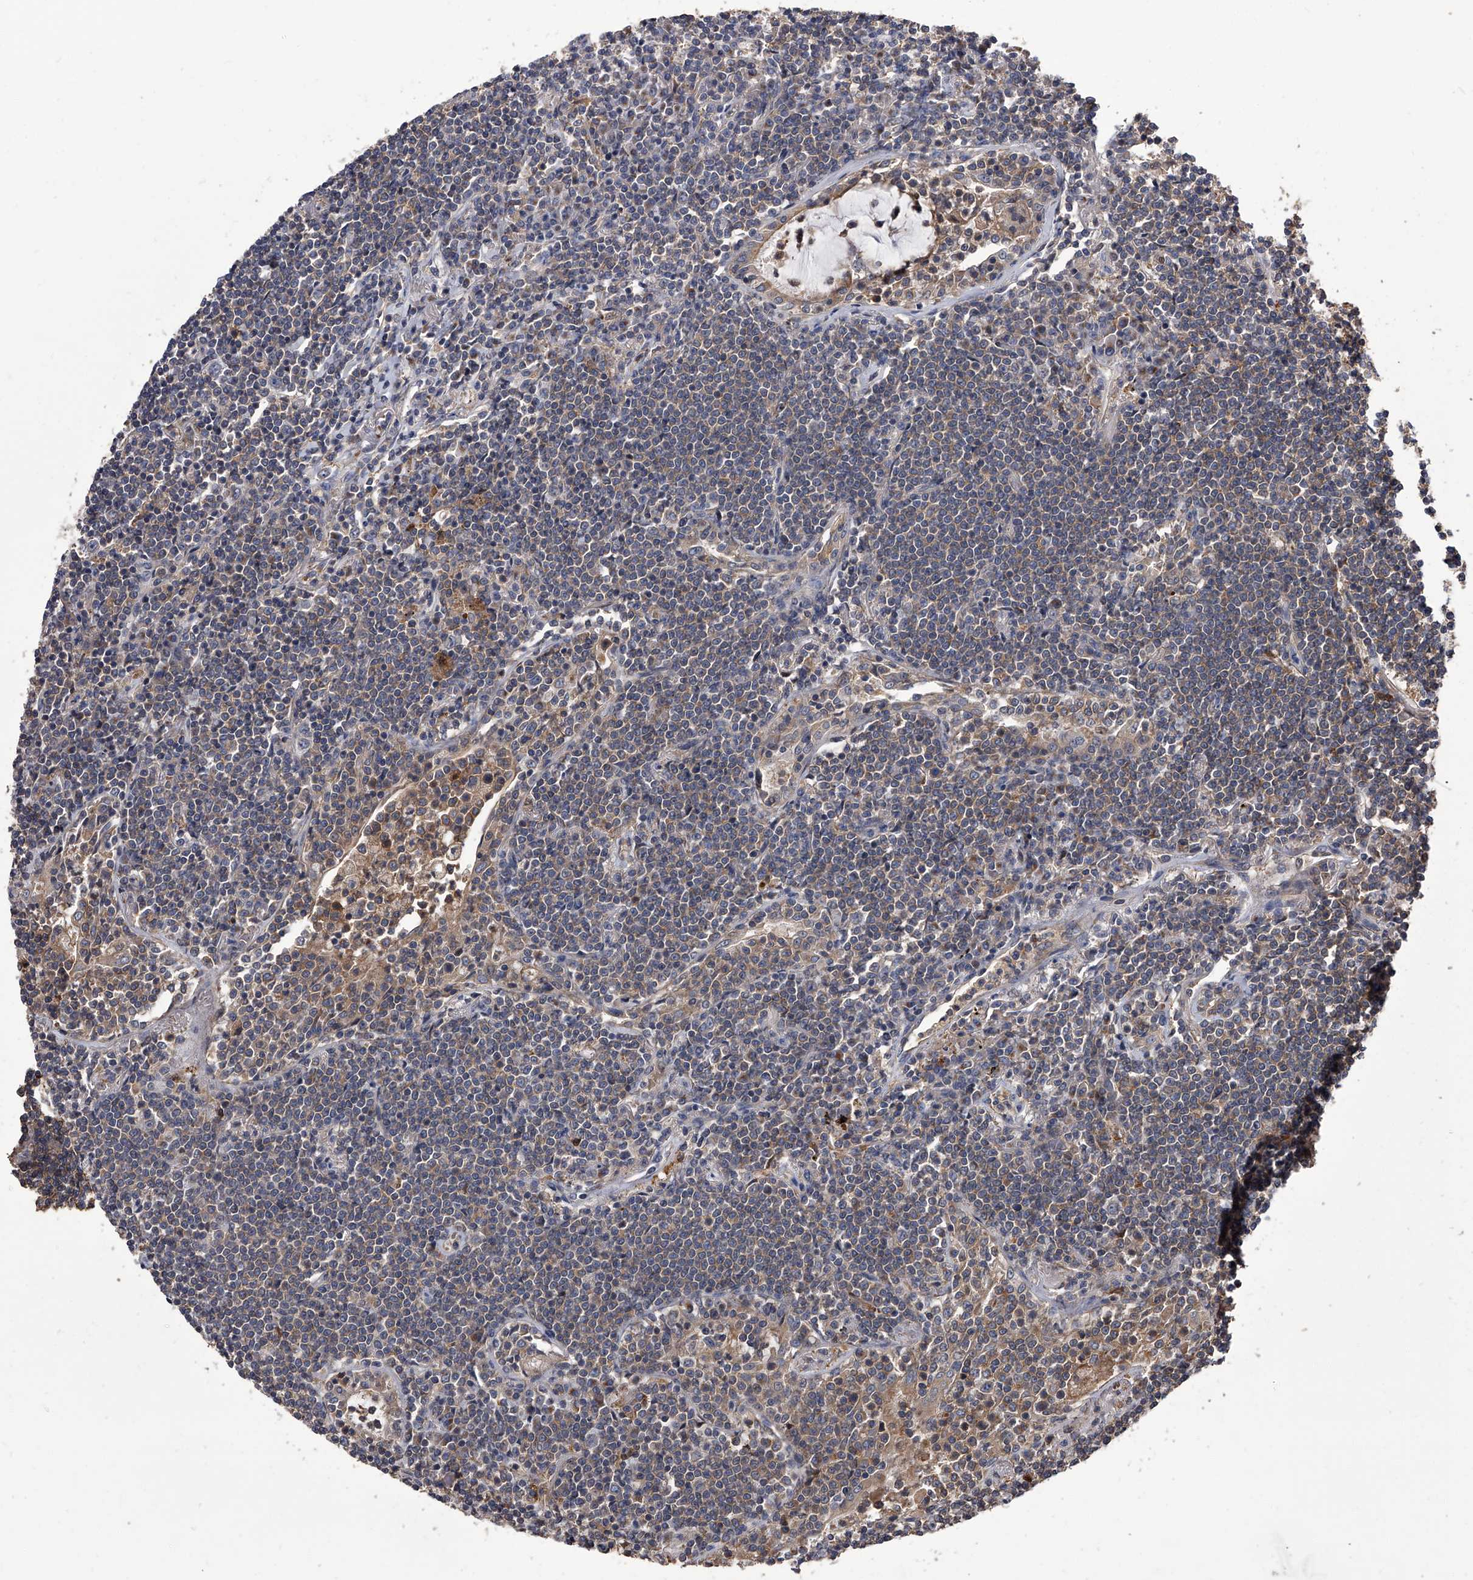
{"staining": {"intensity": "weak", "quantity": "<25%", "location": "cytoplasmic/membranous"}, "tissue": "lymphoma", "cell_type": "Tumor cells", "image_type": "cancer", "snomed": [{"axis": "morphology", "description": "Malignant lymphoma, non-Hodgkin's type, Low grade"}, {"axis": "topography", "description": "Lung"}], "caption": "Protein analysis of malignant lymphoma, non-Hodgkin's type (low-grade) reveals no significant staining in tumor cells.", "gene": "STK36", "patient": {"sex": "female", "age": 71}}